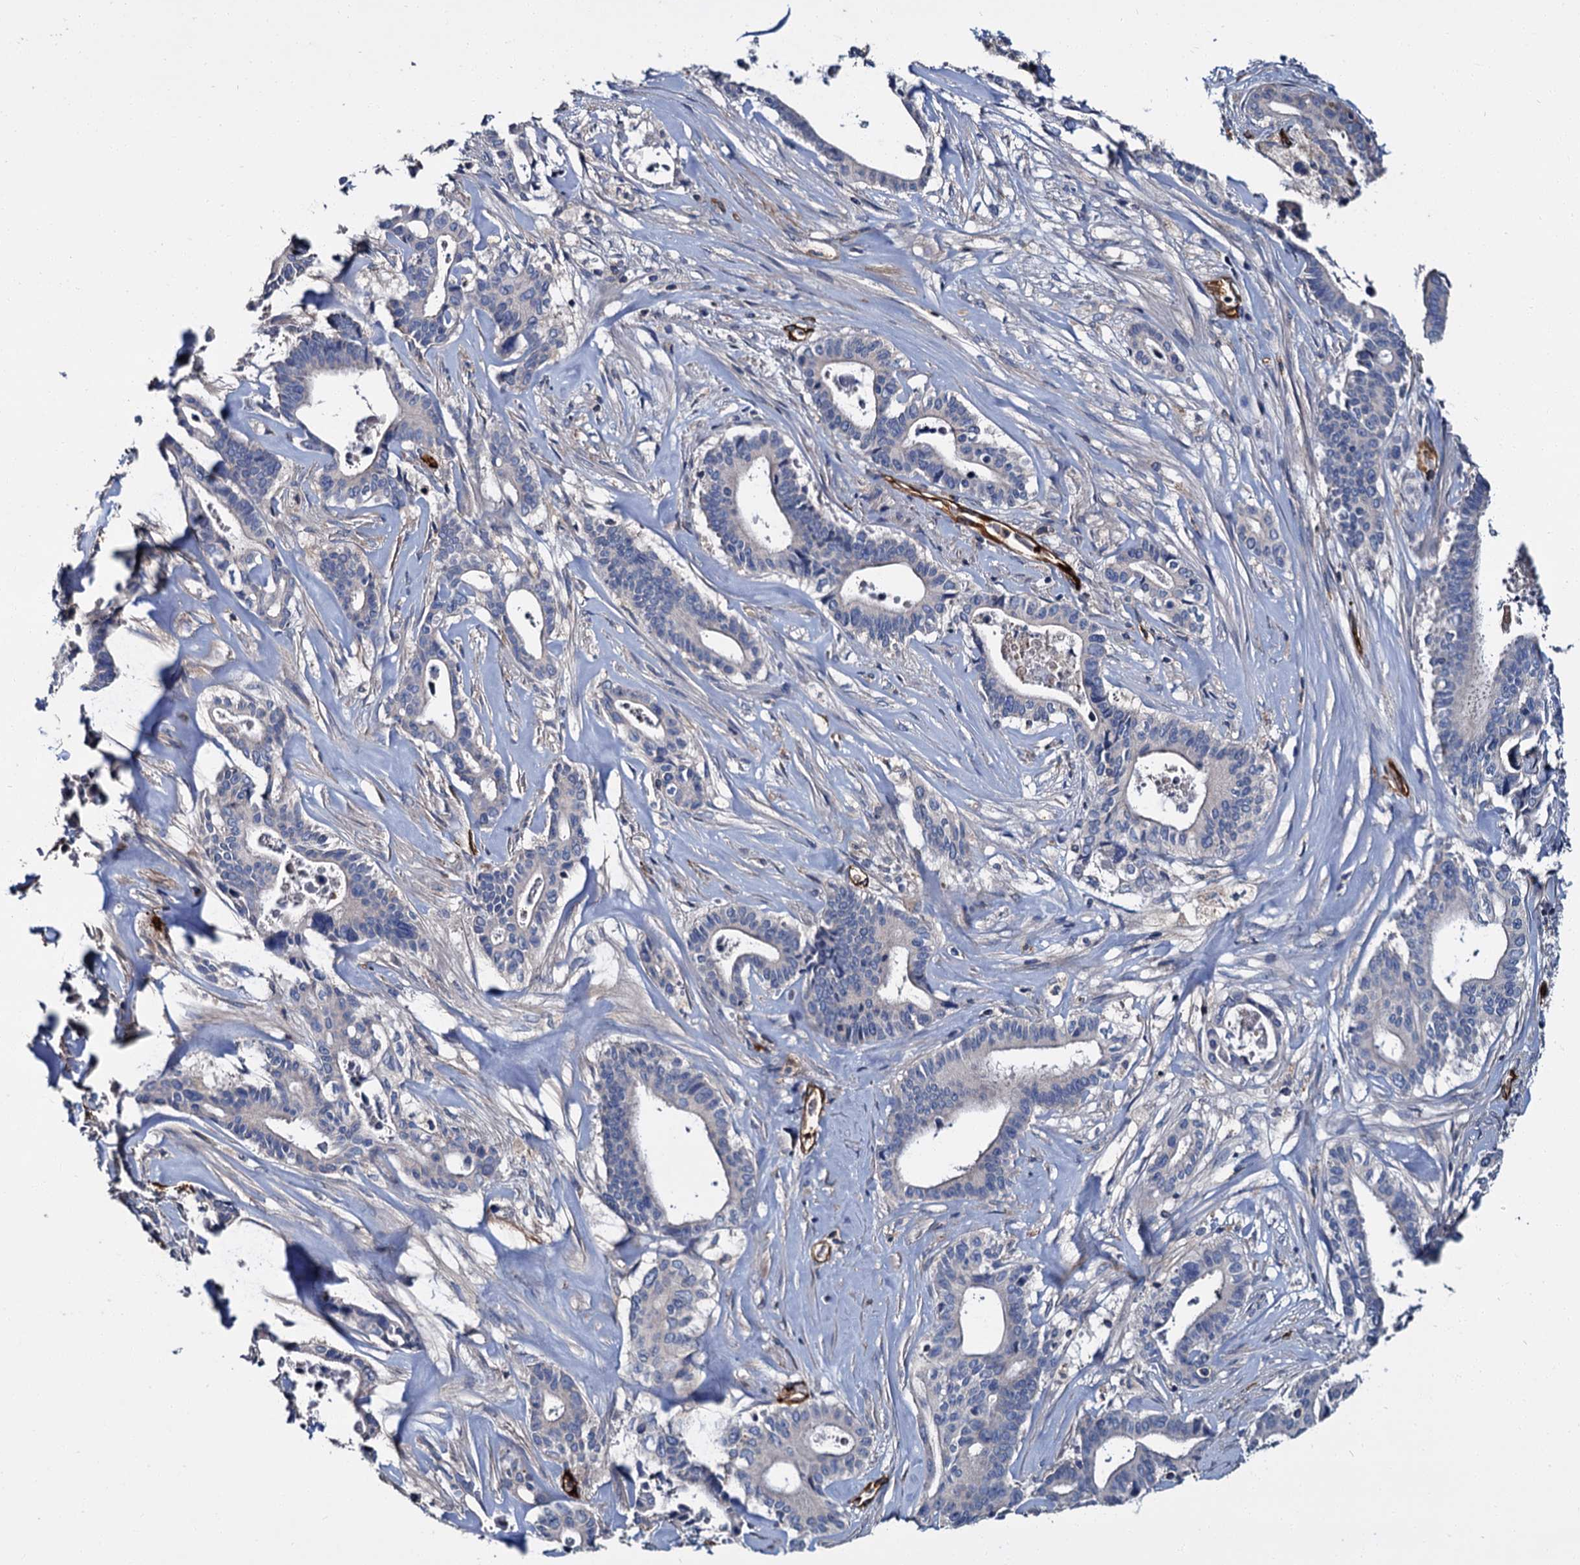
{"staining": {"intensity": "negative", "quantity": "none", "location": "none"}, "tissue": "pancreatic cancer", "cell_type": "Tumor cells", "image_type": "cancer", "snomed": [{"axis": "morphology", "description": "Adenocarcinoma, NOS"}, {"axis": "topography", "description": "Pancreas"}], "caption": "IHC photomicrograph of pancreatic adenocarcinoma stained for a protein (brown), which reveals no expression in tumor cells.", "gene": "CACNA1C", "patient": {"sex": "female", "age": 77}}